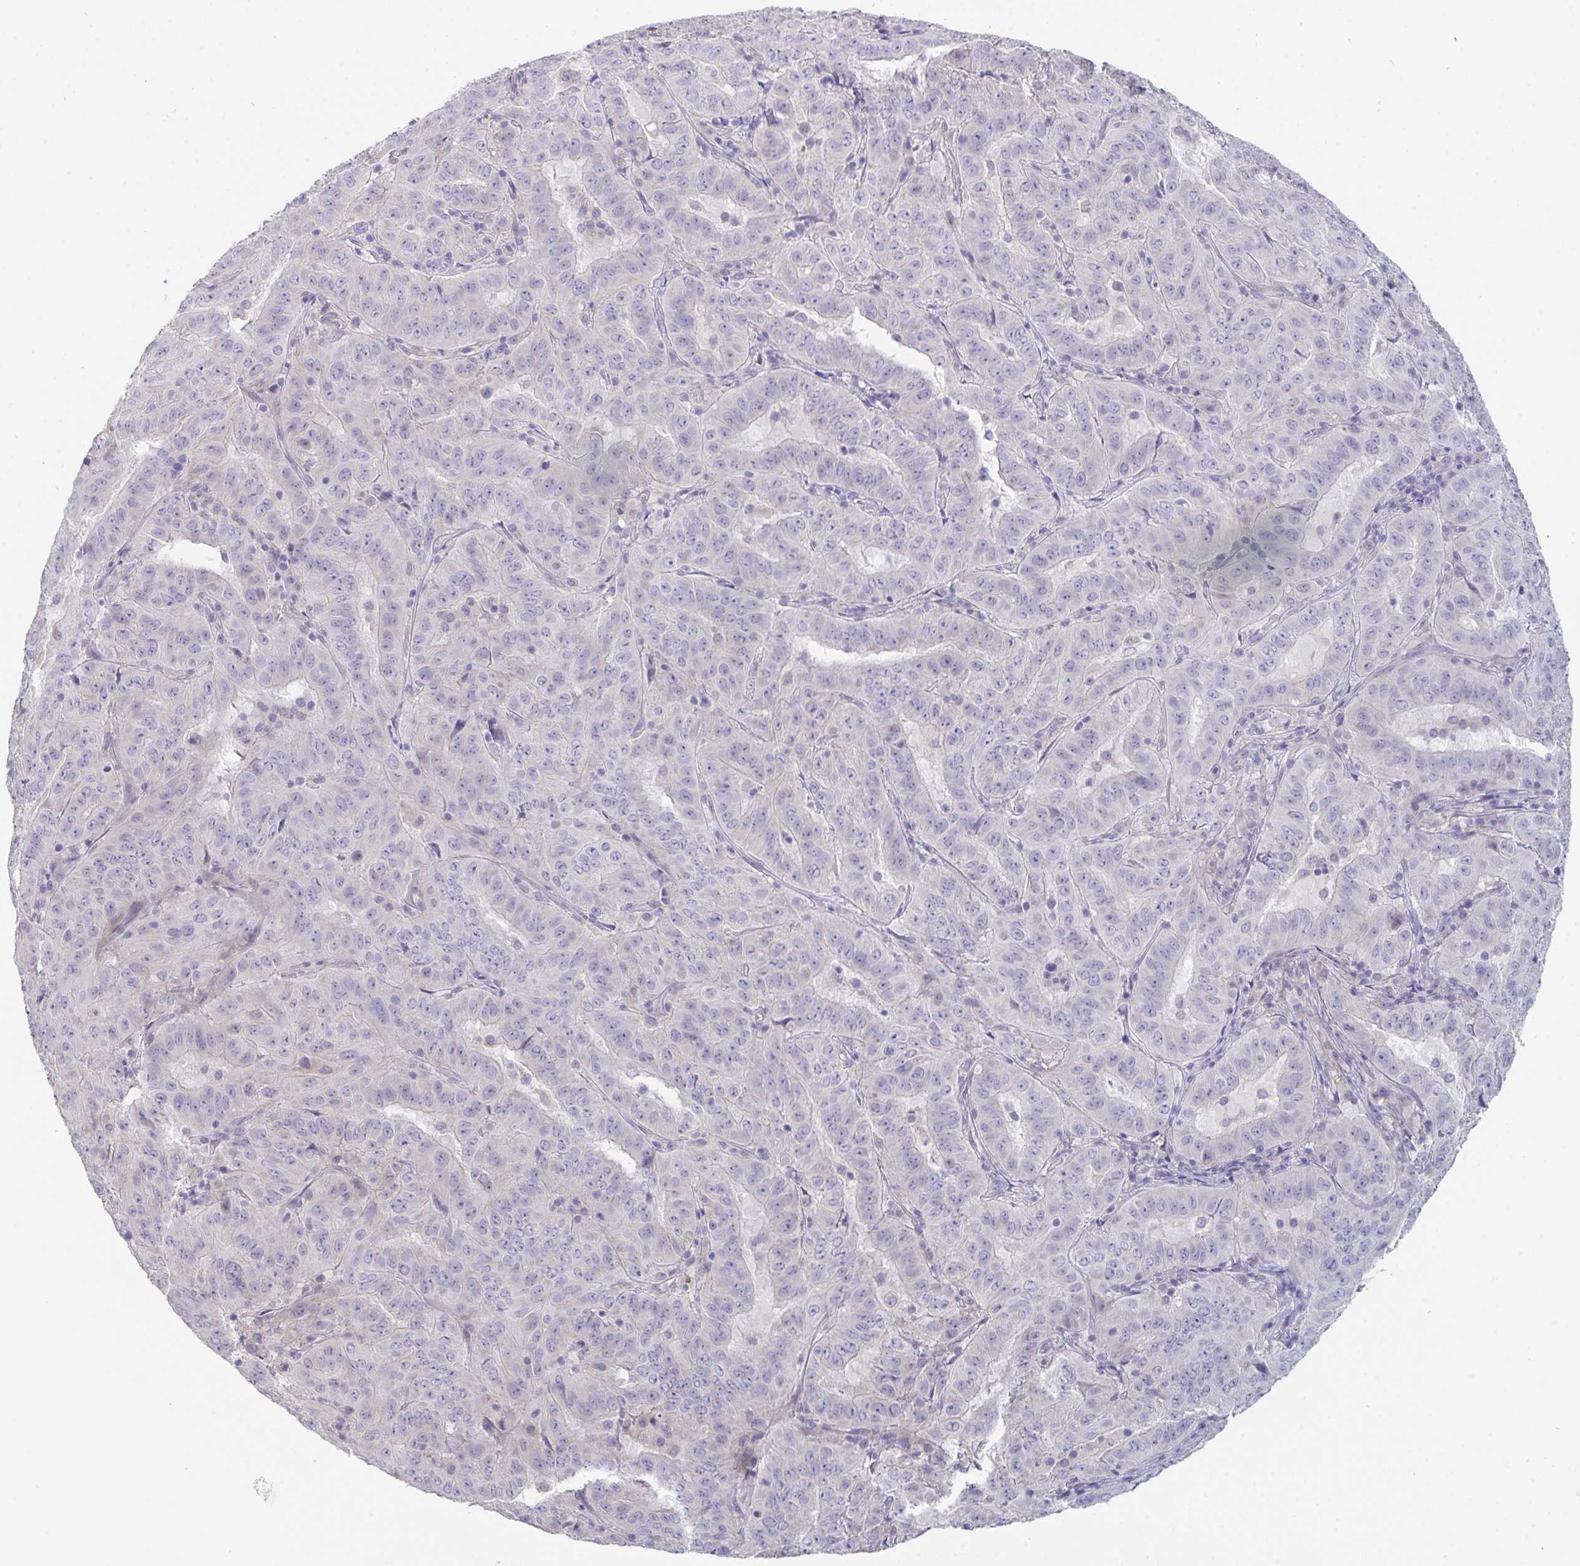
{"staining": {"intensity": "negative", "quantity": "none", "location": "none"}, "tissue": "pancreatic cancer", "cell_type": "Tumor cells", "image_type": "cancer", "snomed": [{"axis": "morphology", "description": "Adenocarcinoma, NOS"}, {"axis": "topography", "description": "Pancreas"}], "caption": "DAB (3,3'-diaminobenzidine) immunohistochemical staining of human pancreatic adenocarcinoma displays no significant staining in tumor cells. (DAB (3,3'-diaminobenzidine) IHC visualized using brightfield microscopy, high magnification).", "gene": "PTPRD", "patient": {"sex": "male", "age": 63}}